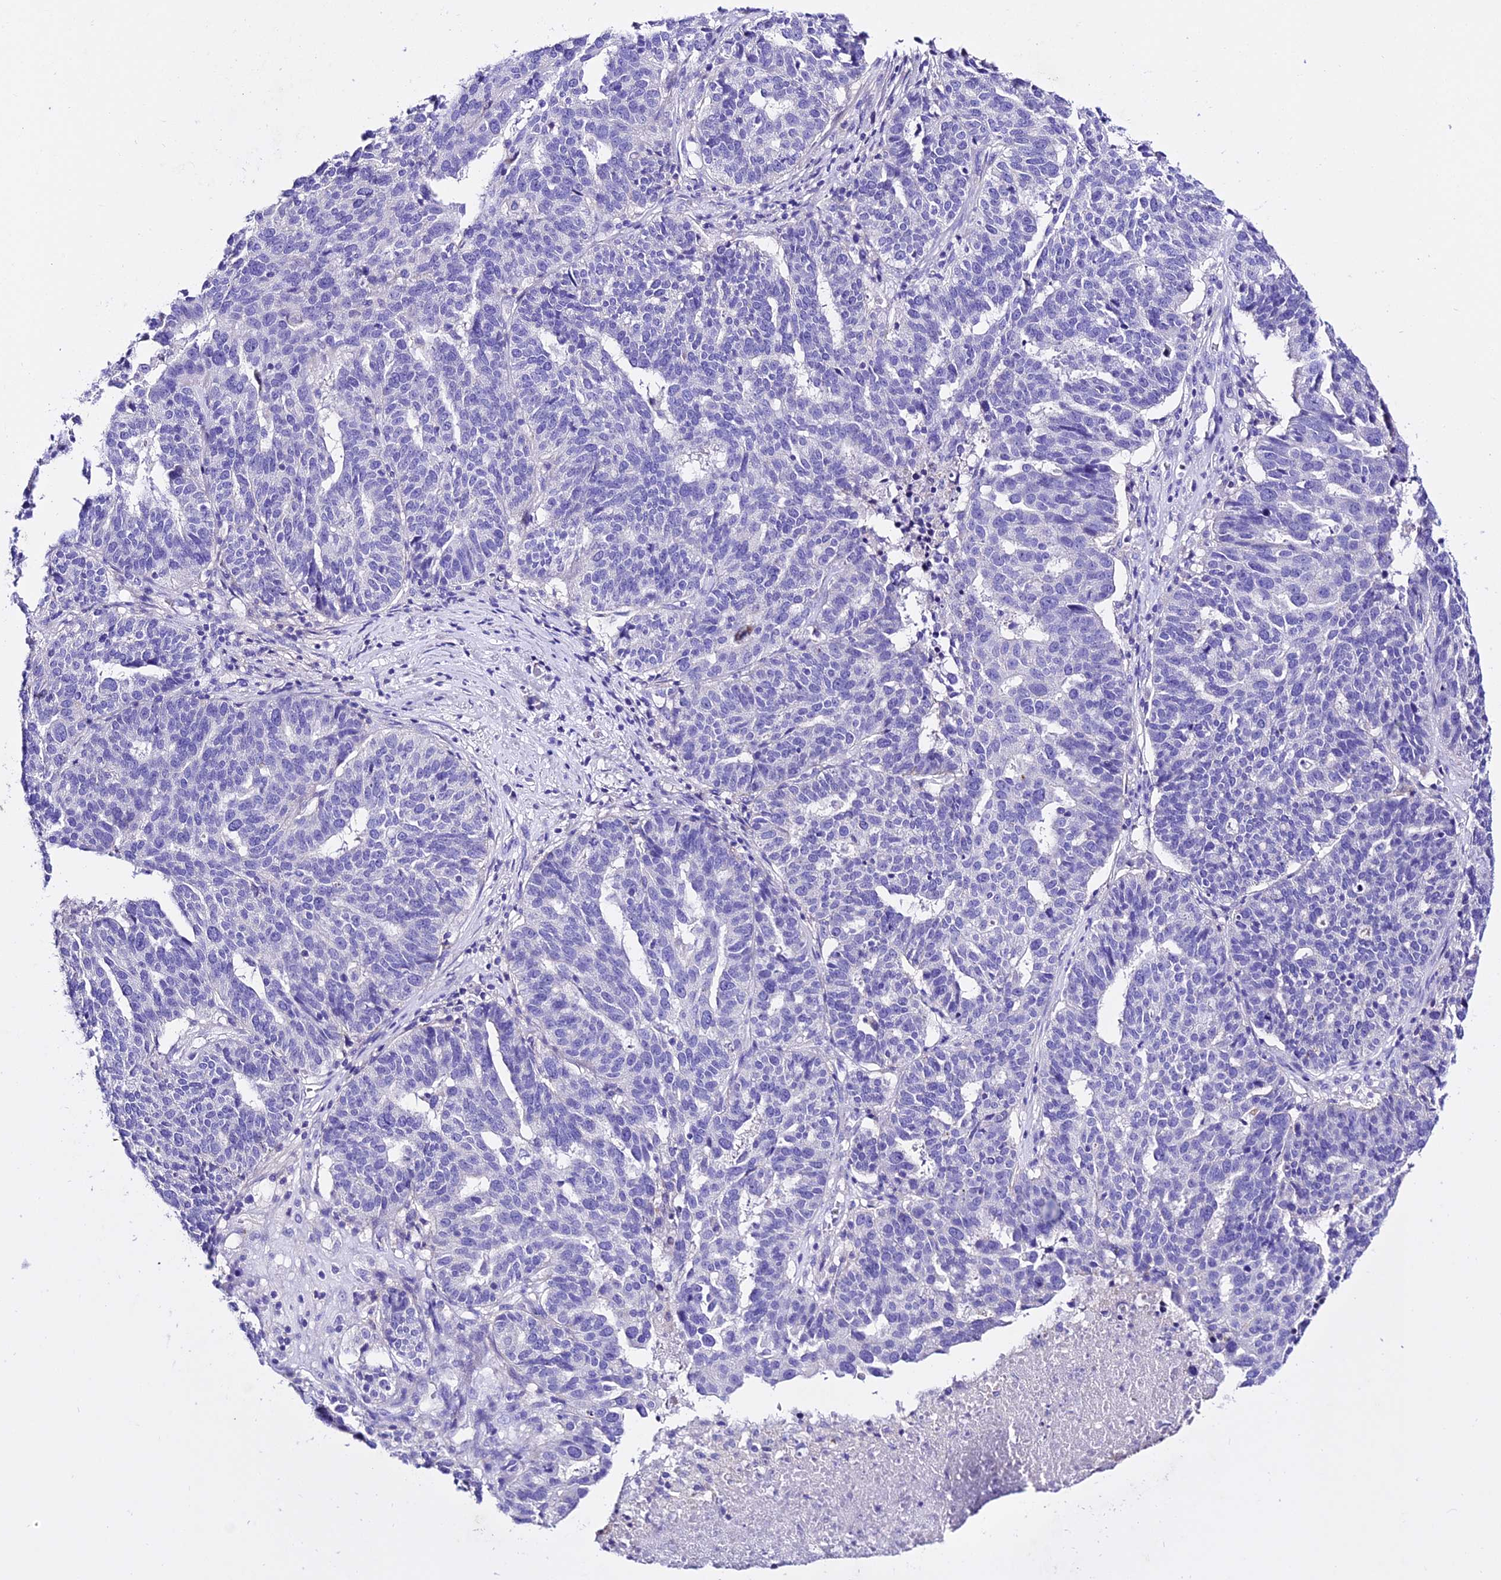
{"staining": {"intensity": "negative", "quantity": "none", "location": "none"}, "tissue": "ovarian cancer", "cell_type": "Tumor cells", "image_type": "cancer", "snomed": [{"axis": "morphology", "description": "Cystadenocarcinoma, serous, NOS"}, {"axis": "topography", "description": "Ovary"}], "caption": "Protein analysis of ovarian serous cystadenocarcinoma displays no significant expression in tumor cells.", "gene": "TMEM117", "patient": {"sex": "female", "age": 59}}